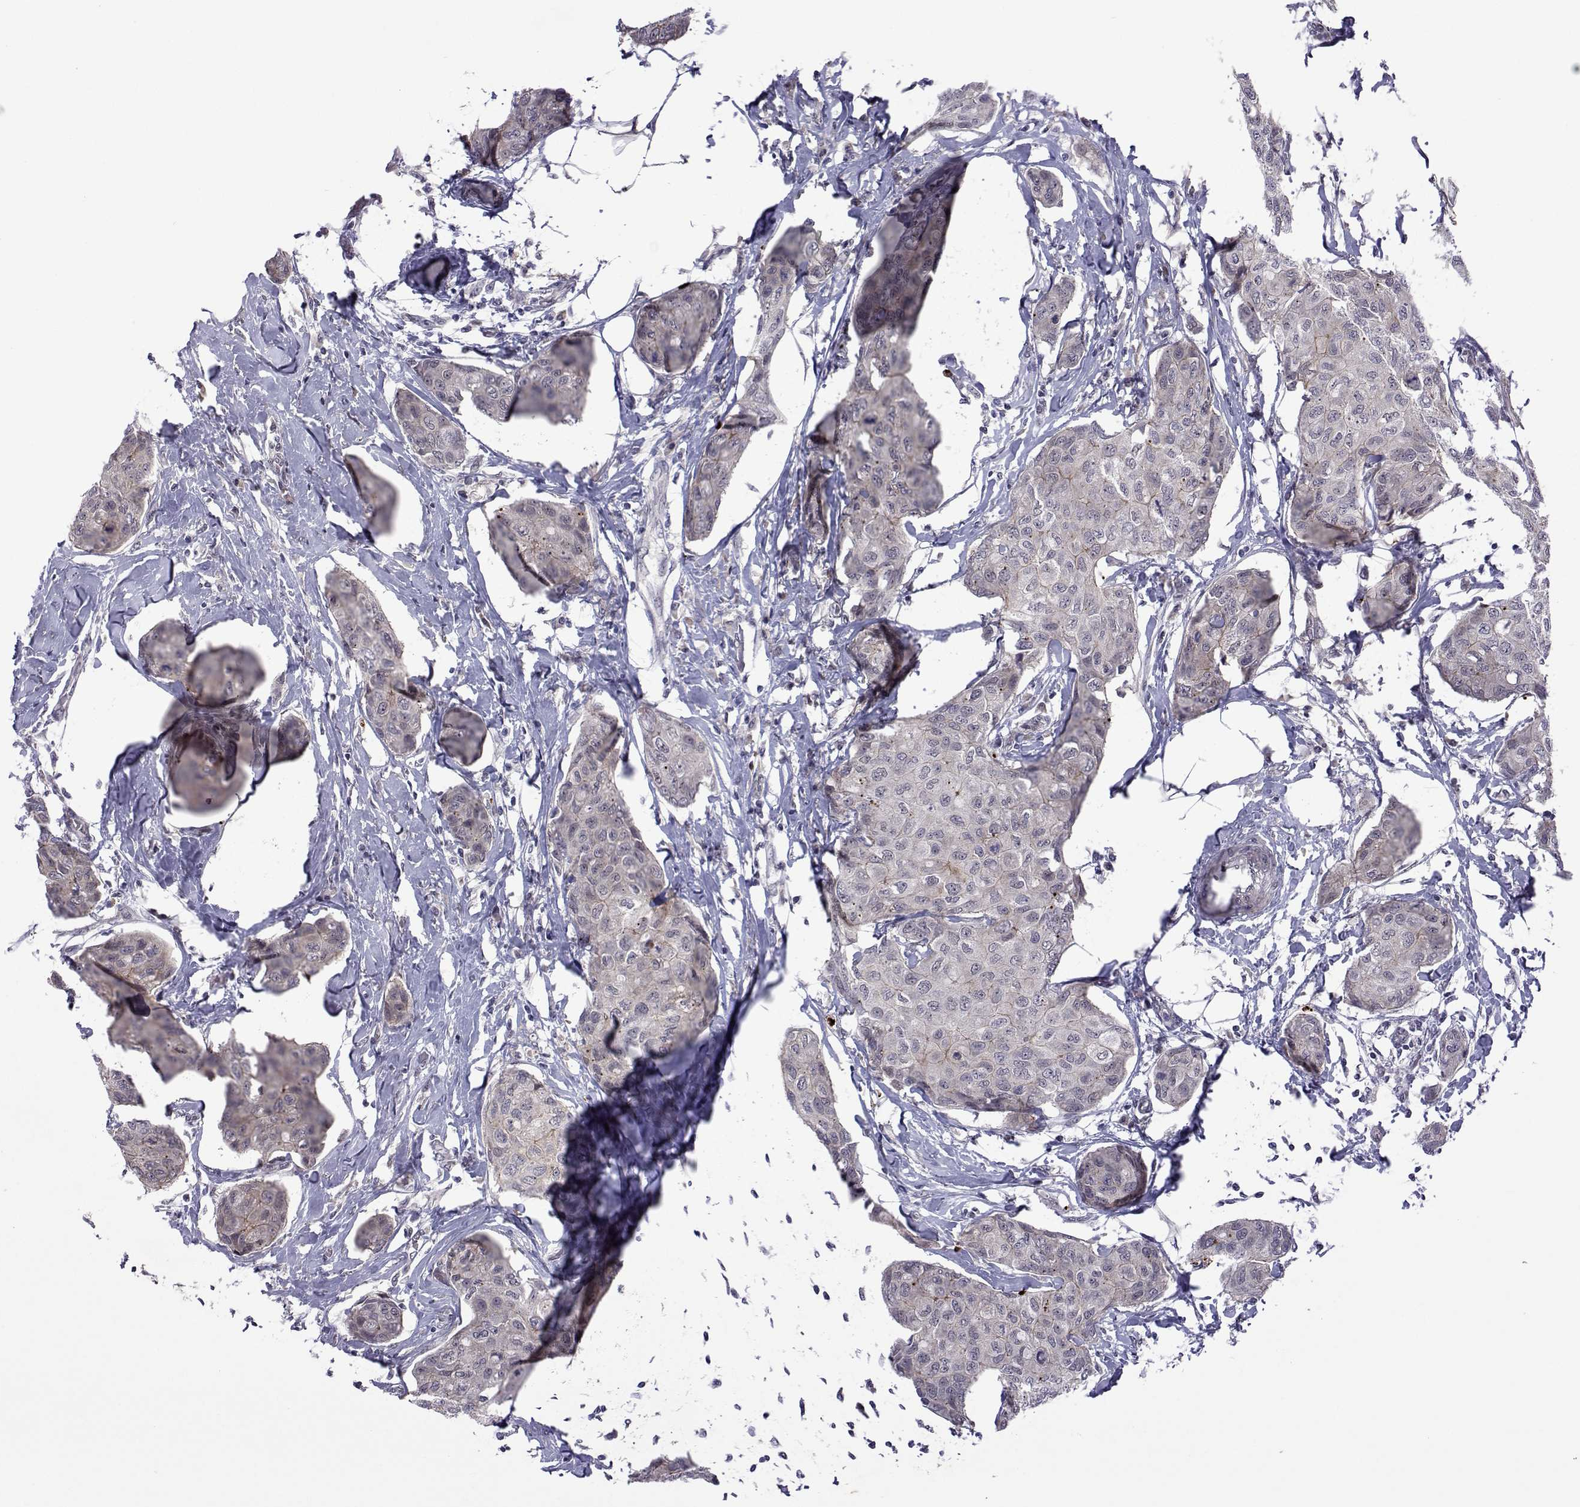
{"staining": {"intensity": "negative", "quantity": "none", "location": "none"}, "tissue": "breast cancer", "cell_type": "Tumor cells", "image_type": "cancer", "snomed": [{"axis": "morphology", "description": "Duct carcinoma"}, {"axis": "topography", "description": "Breast"}], "caption": "Tumor cells are negative for brown protein staining in breast invasive ductal carcinoma.", "gene": "EFCAB3", "patient": {"sex": "female", "age": 80}}